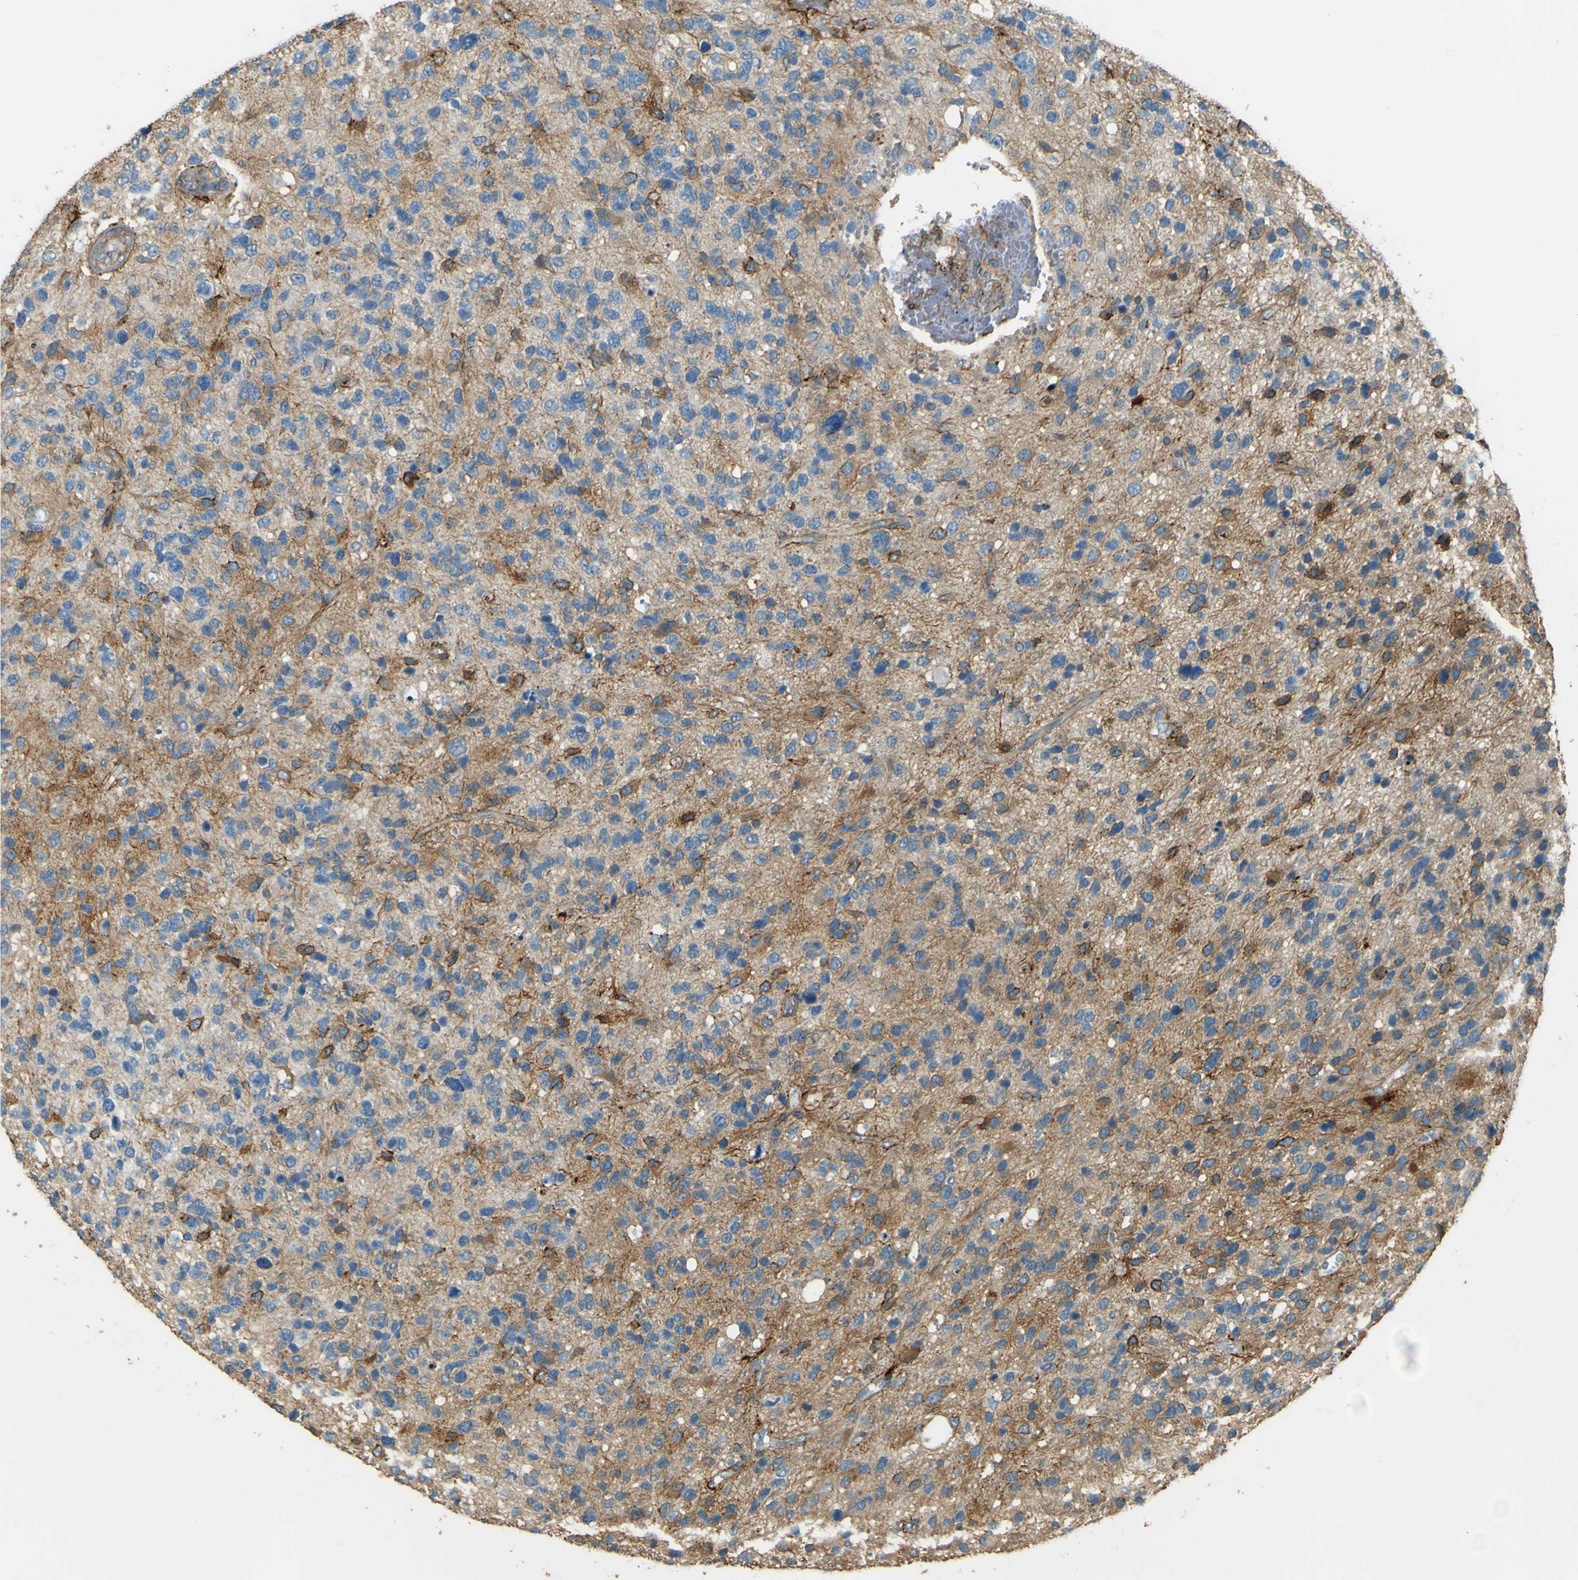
{"staining": {"intensity": "moderate", "quantity": "25%-75%", "location": "cytoplasmic/membranous"}, "tissue": "glioma", "cell_type": "Tumor cells", "image_type": "cancer", "snomed": [{"axis": "morphology", "description": "Glioma, malignant, High grade"}, {"axis": "topography", "description": "Brain"}], "caption": "IHC (DAB (3,3'-diaminobenzidine)) staining of human malignant glioma (high-grade) reveals moderate cytoplasmic/membranous protein expression in about 25%-75% of tumor cells.", "gene": "NEXN", "patient": {"sex": "female", "age": 58}}